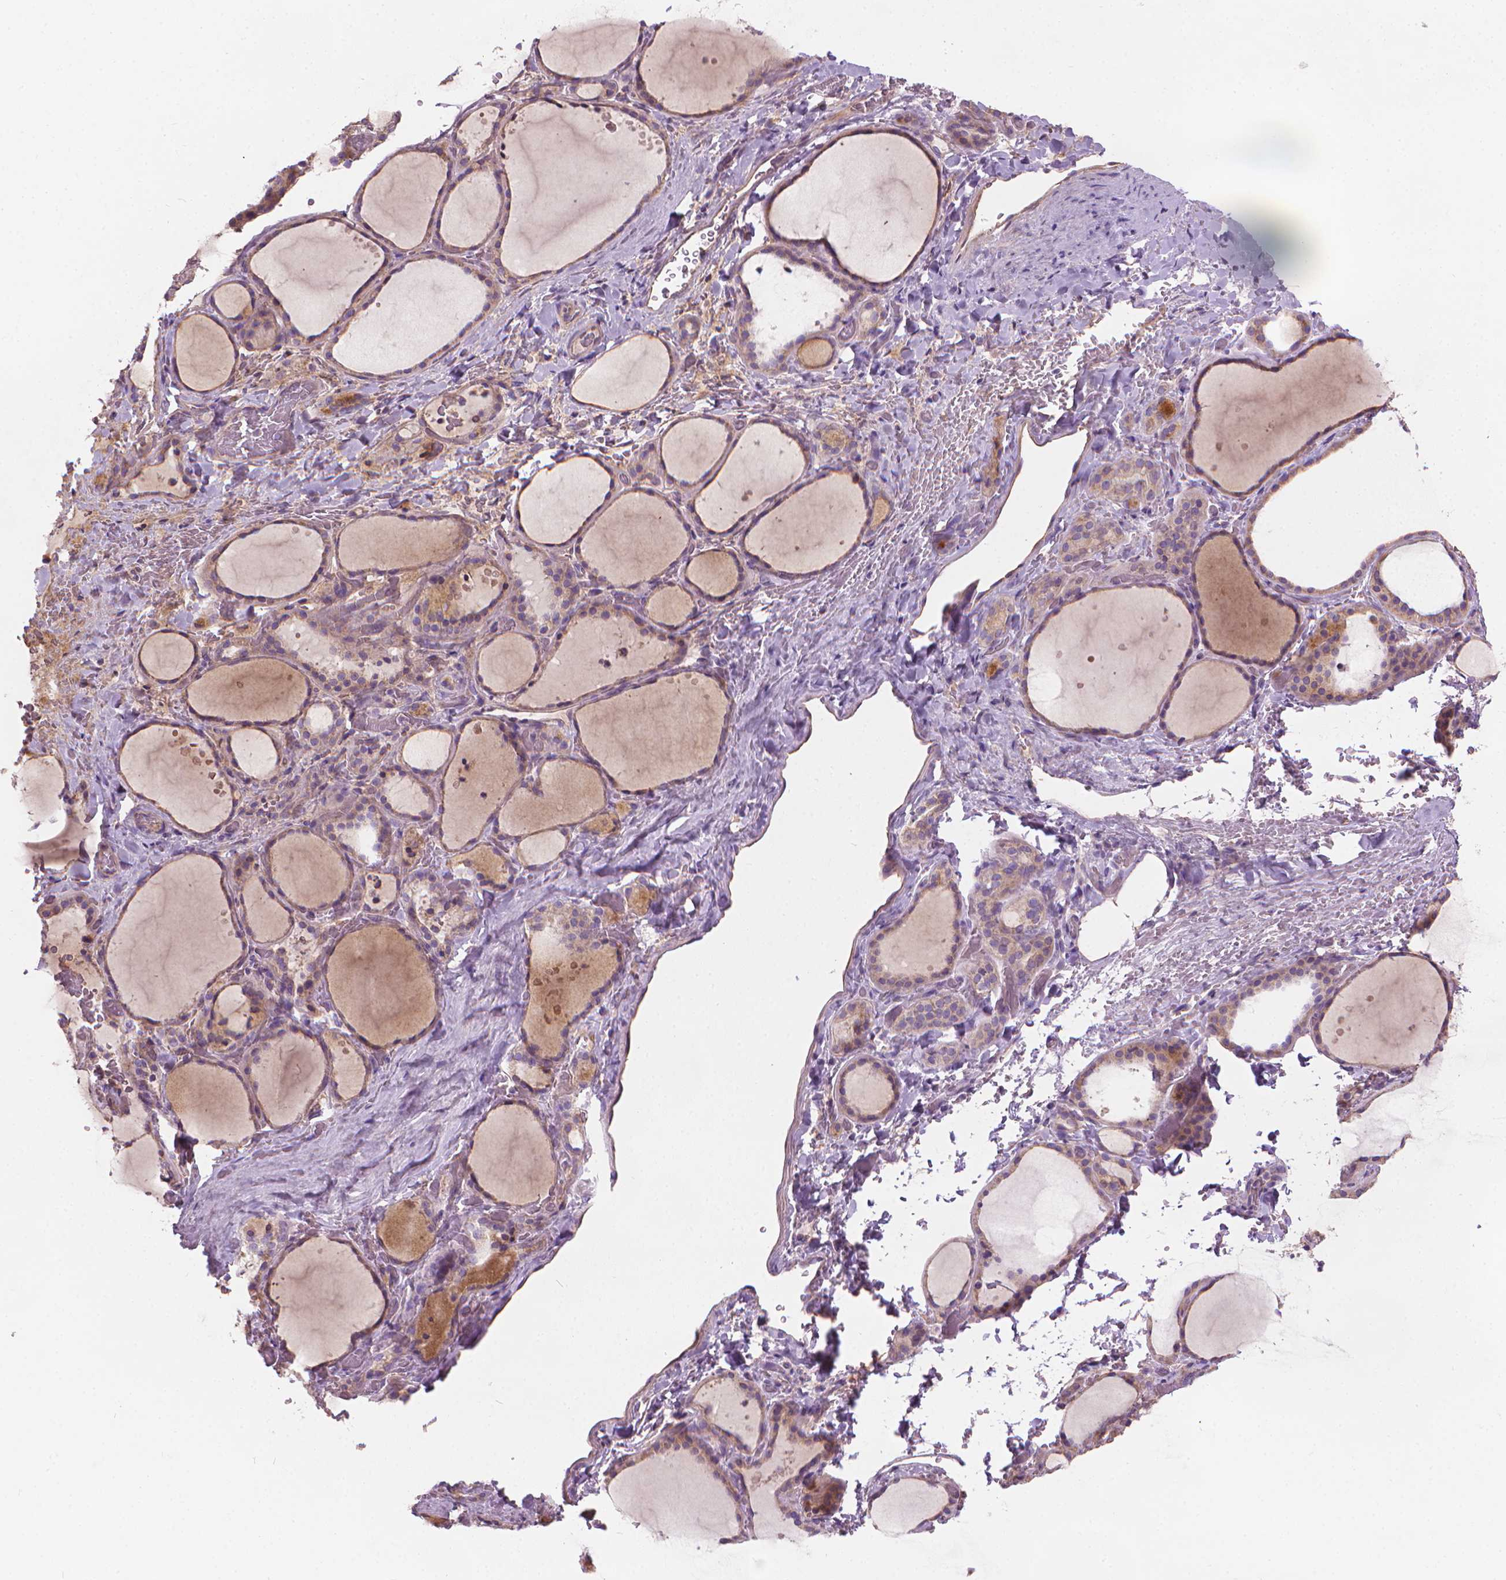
{"staining": {"intensity": "moderate", "quantity": ">75%", "location": "cytoplasmic/membranous"}, "tissue": "thyroid gland", "cell_type": "Glandular cells", "image_type": "normal", "snomed": [{"axis": "morphology", "description": "Normal tissue, NOS"}, {"axis": "topography", "description": "Thyroid gland"}], "caption": "This photomicrograph displays IHC staining of normal thyroid gland, with medium moderate cytoplasmic/membranous expression in approximately >75% of glandular cells.", "gene": "TTC29", "patient": {"sex": "female", "age": 36}}